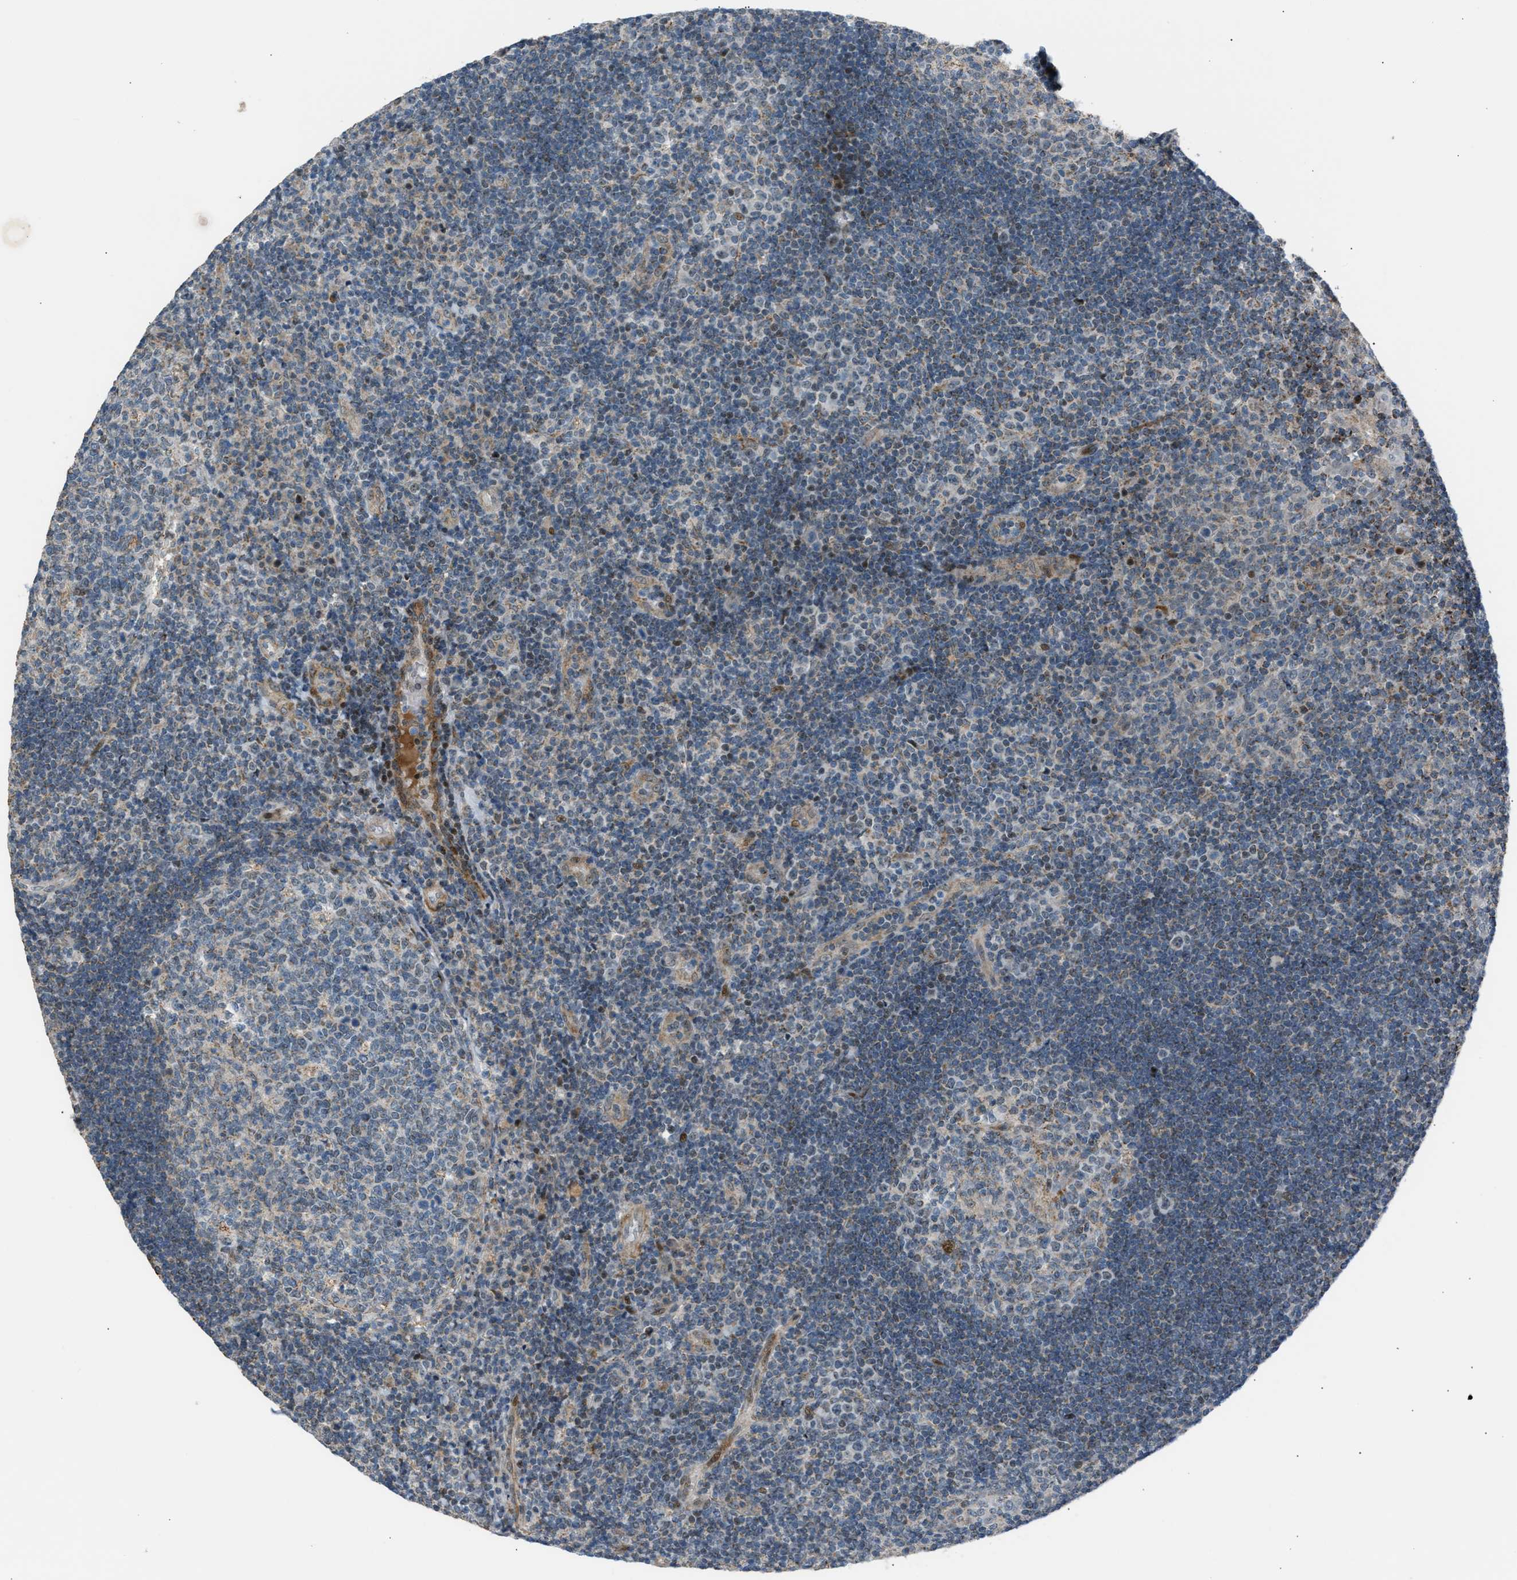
{"staining": {"intensity": "weak", "quantity": "<25%", "location": "cytoplasmic/membranous"}, "tissue": "tonsil", "cell_type": "Germinal center cells", "image_type": "normal", "snomed": [{"axis": "morphology", "description": "Normal tissue, NOS"}, {"axis": "topography", "description": "Tonsil"}], "caption": "A high-resolution image shows immunohistochemistry staining of normal tonsil, which exhibits no significant staining in germinal center cells.", "gene": "VPS41", "patient": {"sex": "female", "age": 40}}